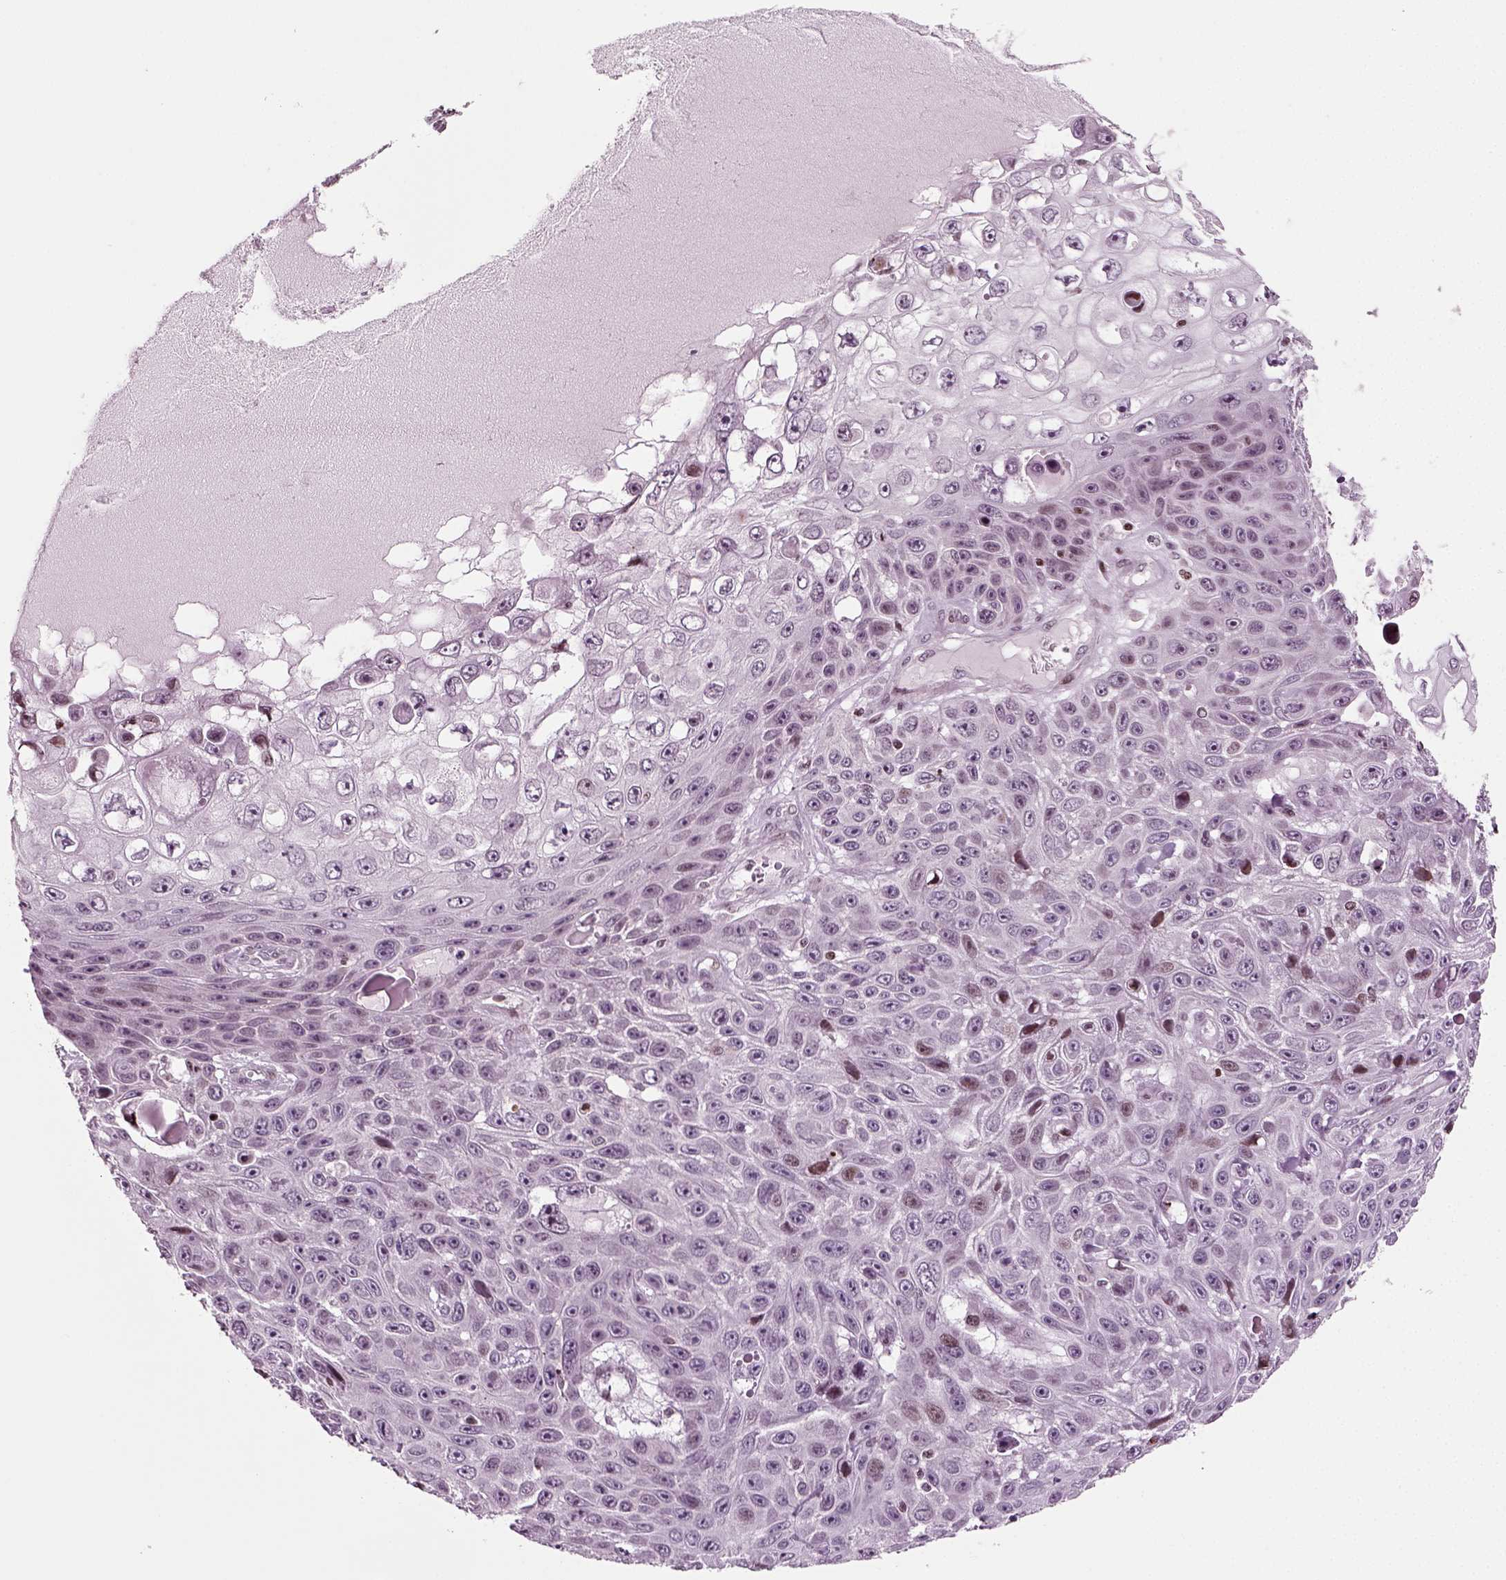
{"staining": {"intensity": "moderate", "quantity": "<25%", "location": "nuclear"}, "tissue": "skin cancer", "cell_type": "Tumor cells", "image_type": "cancer", "snomed": [{"axis": "morphology", "description": "Squamous cell carcinoma, NOS"}, {"axis": "topography", "description": "Skin"}], "caption": "Protein expression analysis of human skin cancer reveals moderate nuclear staining in about <25% of tumor cells.", "gene": "HEYL", "patient": {"sex": "male", "age": 82}}